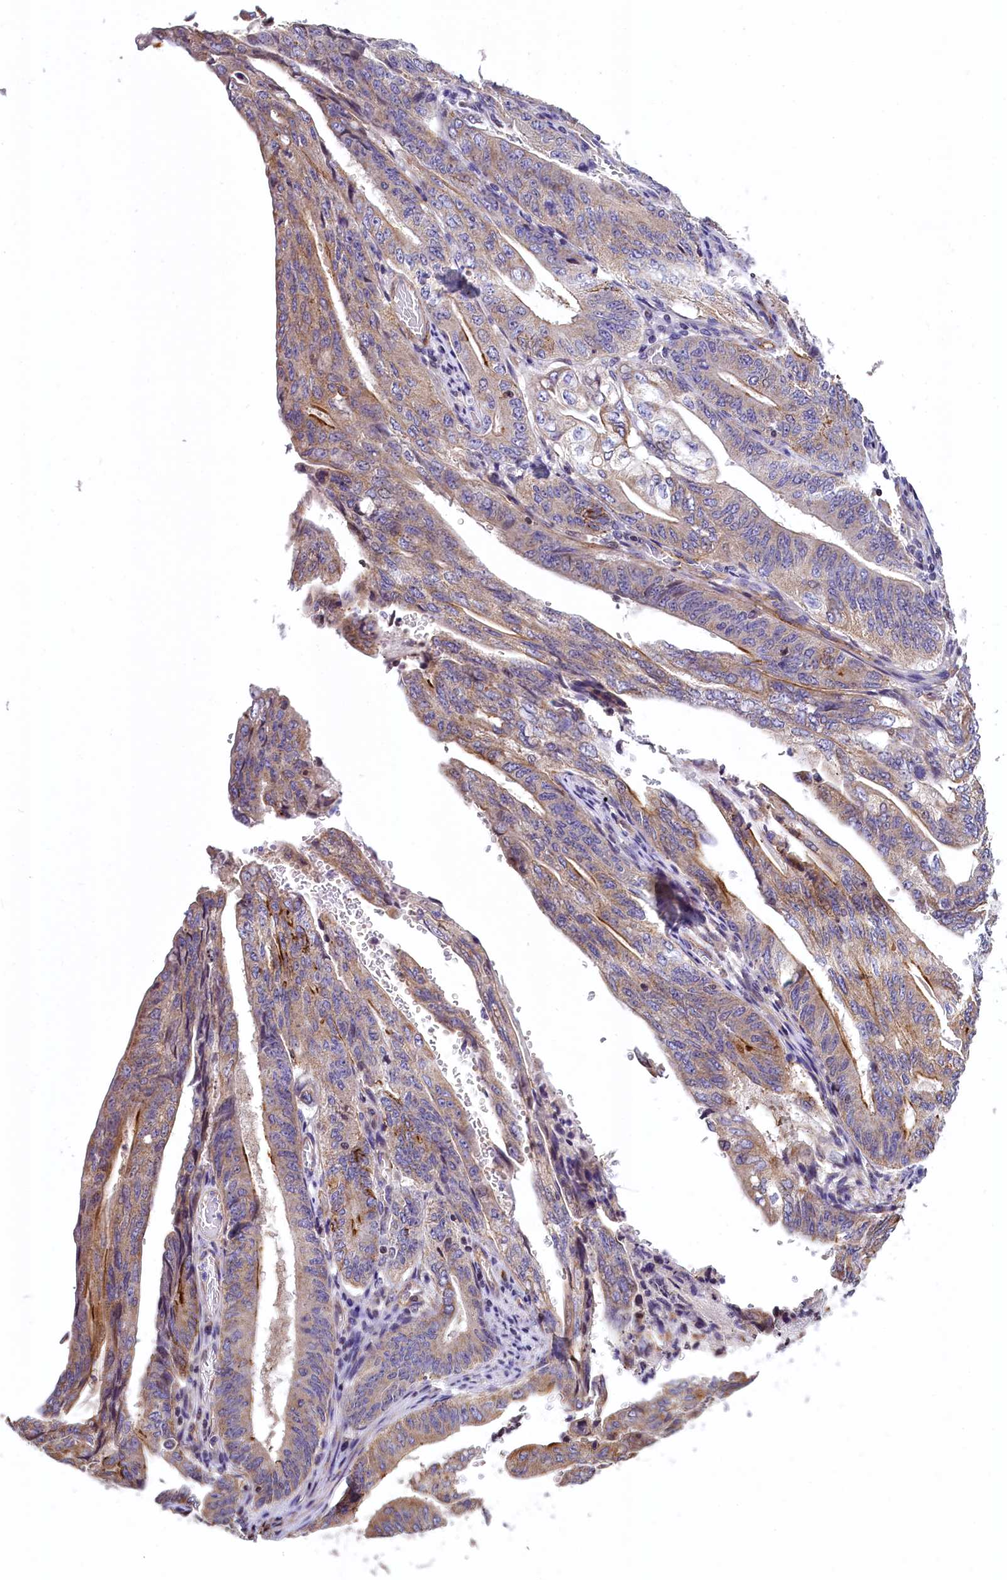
{"staining": {"intensity": "weak", "quantity": ">75%", "location": "cytoplasmic/membranous"}, "tissue": "stomach cancer", "cell_type": "Tumor cells", "image_type": "cancer", "snomed": [{"axis": "morphology", "description": "Adenocarcinoma, NOS"}, {"axis": "topography", "description": "Stomach"}], "caption": "Stomach adenocarcinoma tissue shows weak cytoplasmic/membranous positivity in about >75% of tumor cells, visualized by immunohistochemistry. The protein of interest is shown in brown color, while the nuclei are stained blue.", "gene": "ZNF2", "patient": {"sex": "female", "age": 73}}